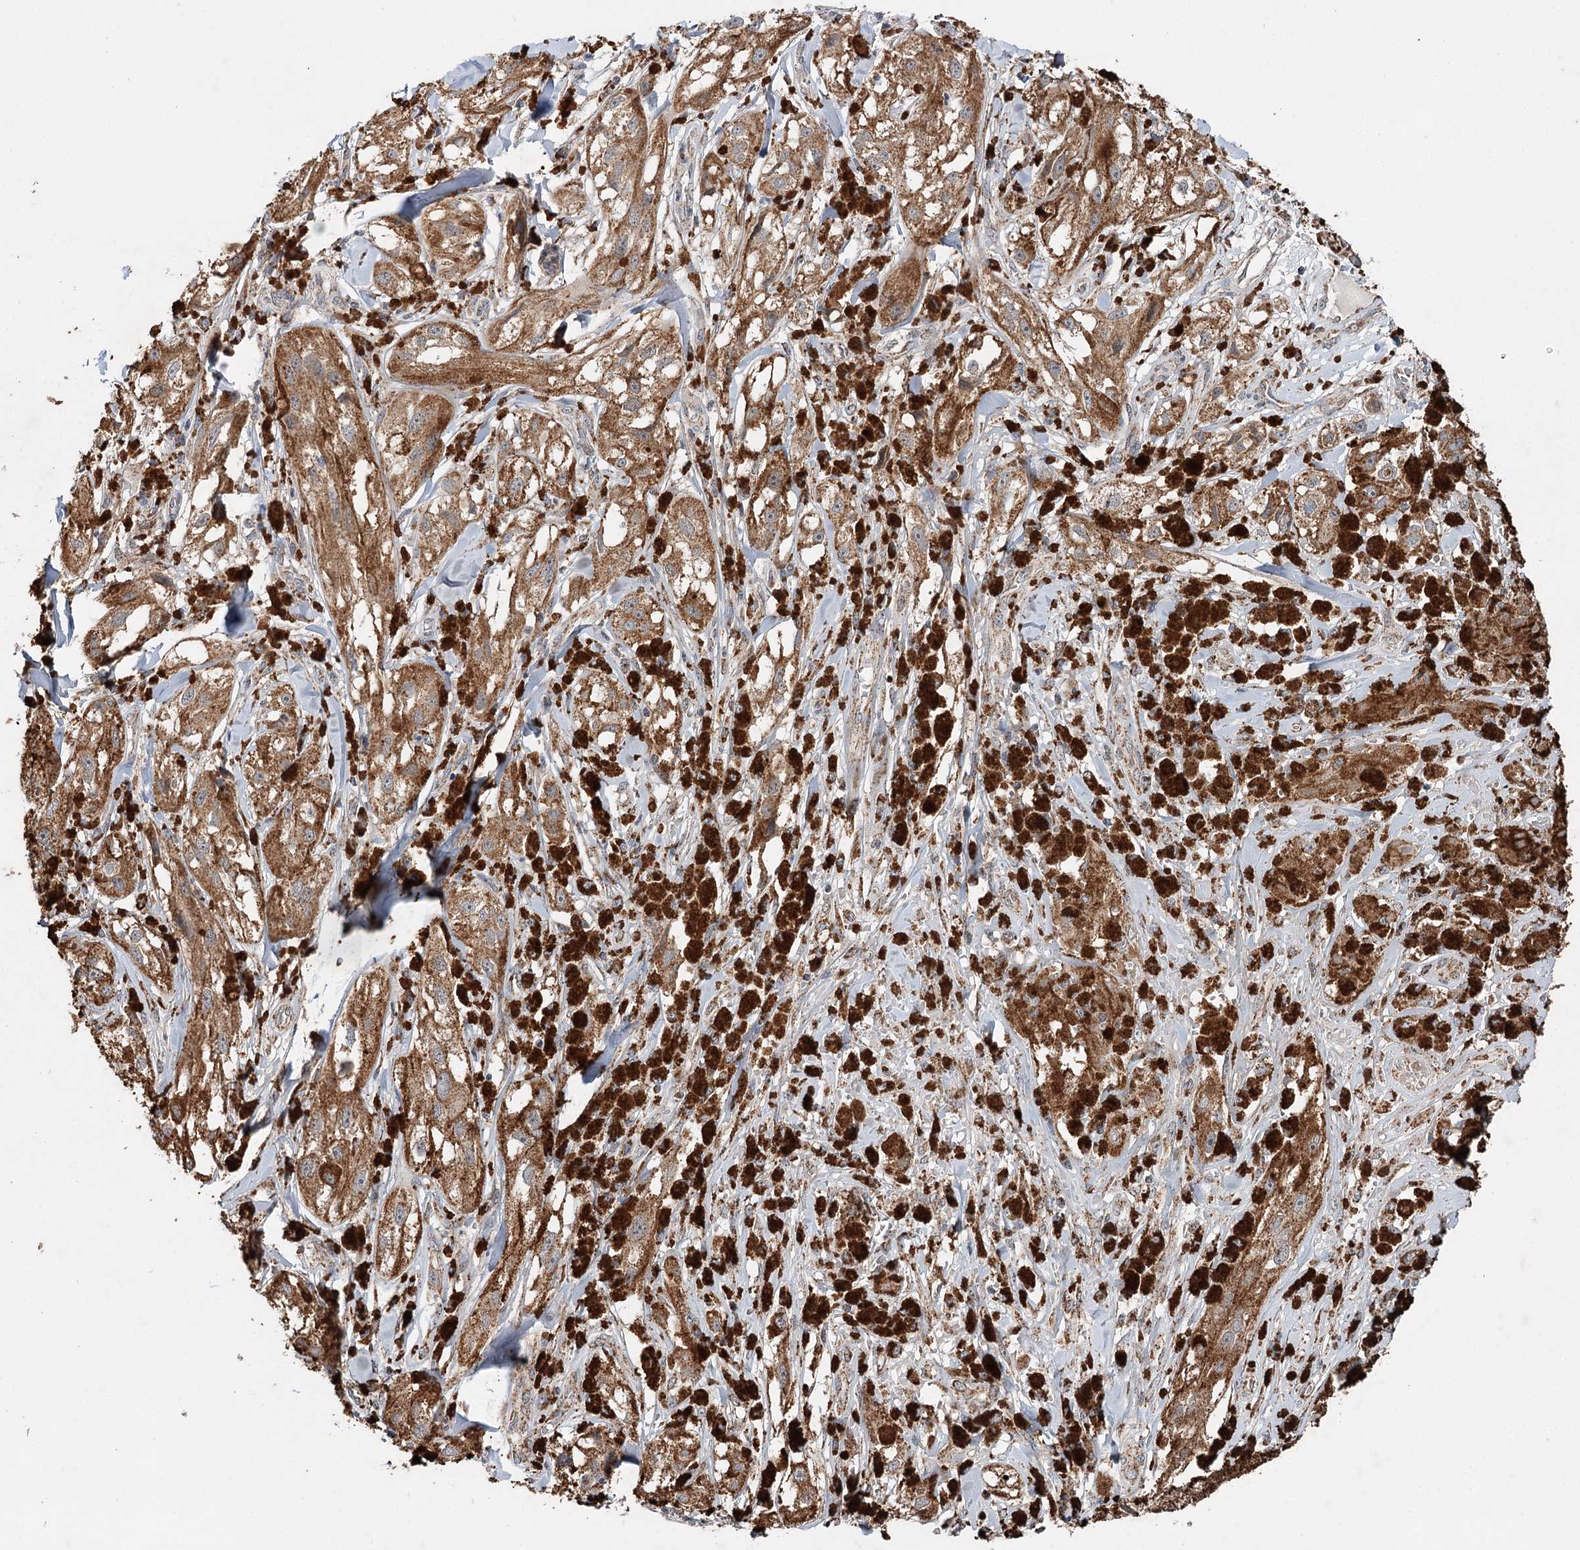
{"staining": {"intensity": "moderate", "quantity": ">75%", "location": "cytoplasmic/membranous"}, "tissue": "melanoma", "cell_type": "Tumor cells", "image_type": "cancer", "snomed": [{"axis": "morphology", "description": "Malignant melanoma, NOS"}, {"axis": "topography", "description": "Skin"}], "caption": "Brown immunohistochemical staining in malignant melanoma displays moderate cytoplasmic/membranous expression in about >75% of tumor cells.", "gene": "PIK3CB", "patient": {"sex": "male", "age": 88}}